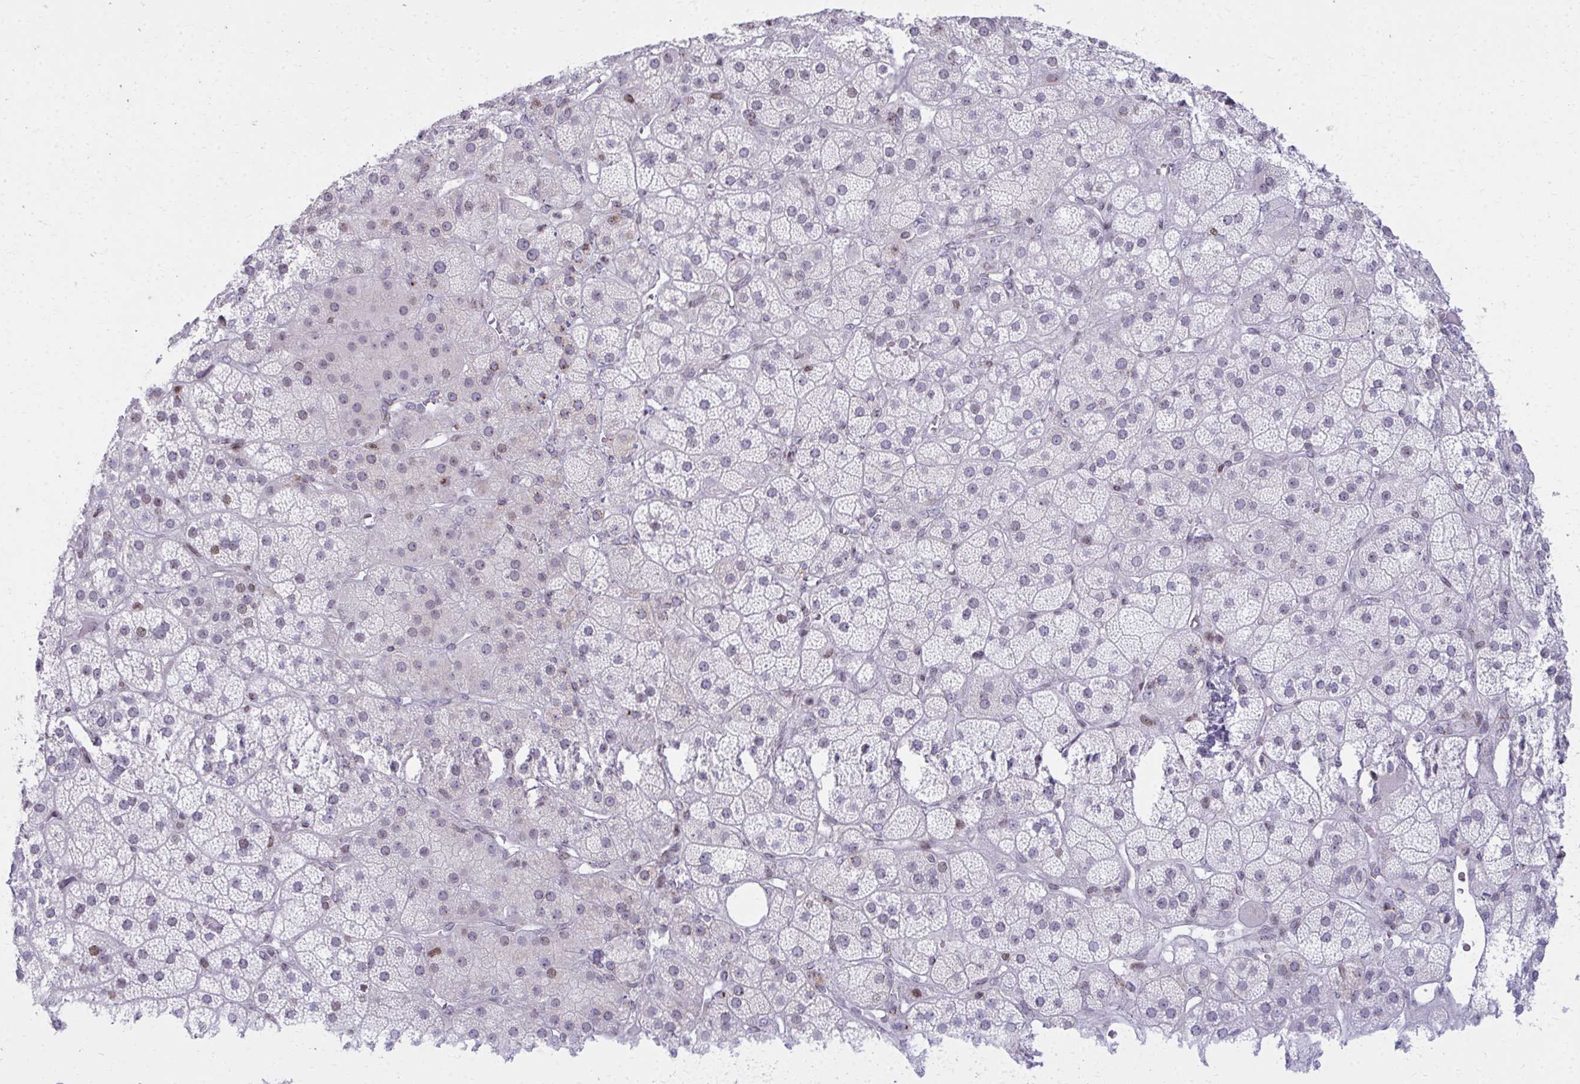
{"staining": {"intensity": "moderate", "quantity": "25%-75%", "location": "nuclear"}, "tissue": "adrenal gland", "cell_type": "Glandular cells", "image_type": "normal", "snomed": [{"axis": "morphology", "description": "Normal tissue, NOS"}, {"axis": "topography", "description": "Adrenal gland"}], "caption": "Adrenal gland stained with IHC reveals moderate nuclear expression in about 25%-75% of glandular cells.", "gene": "AP5M1", "patient": {"sex": "male", "age": 57}}